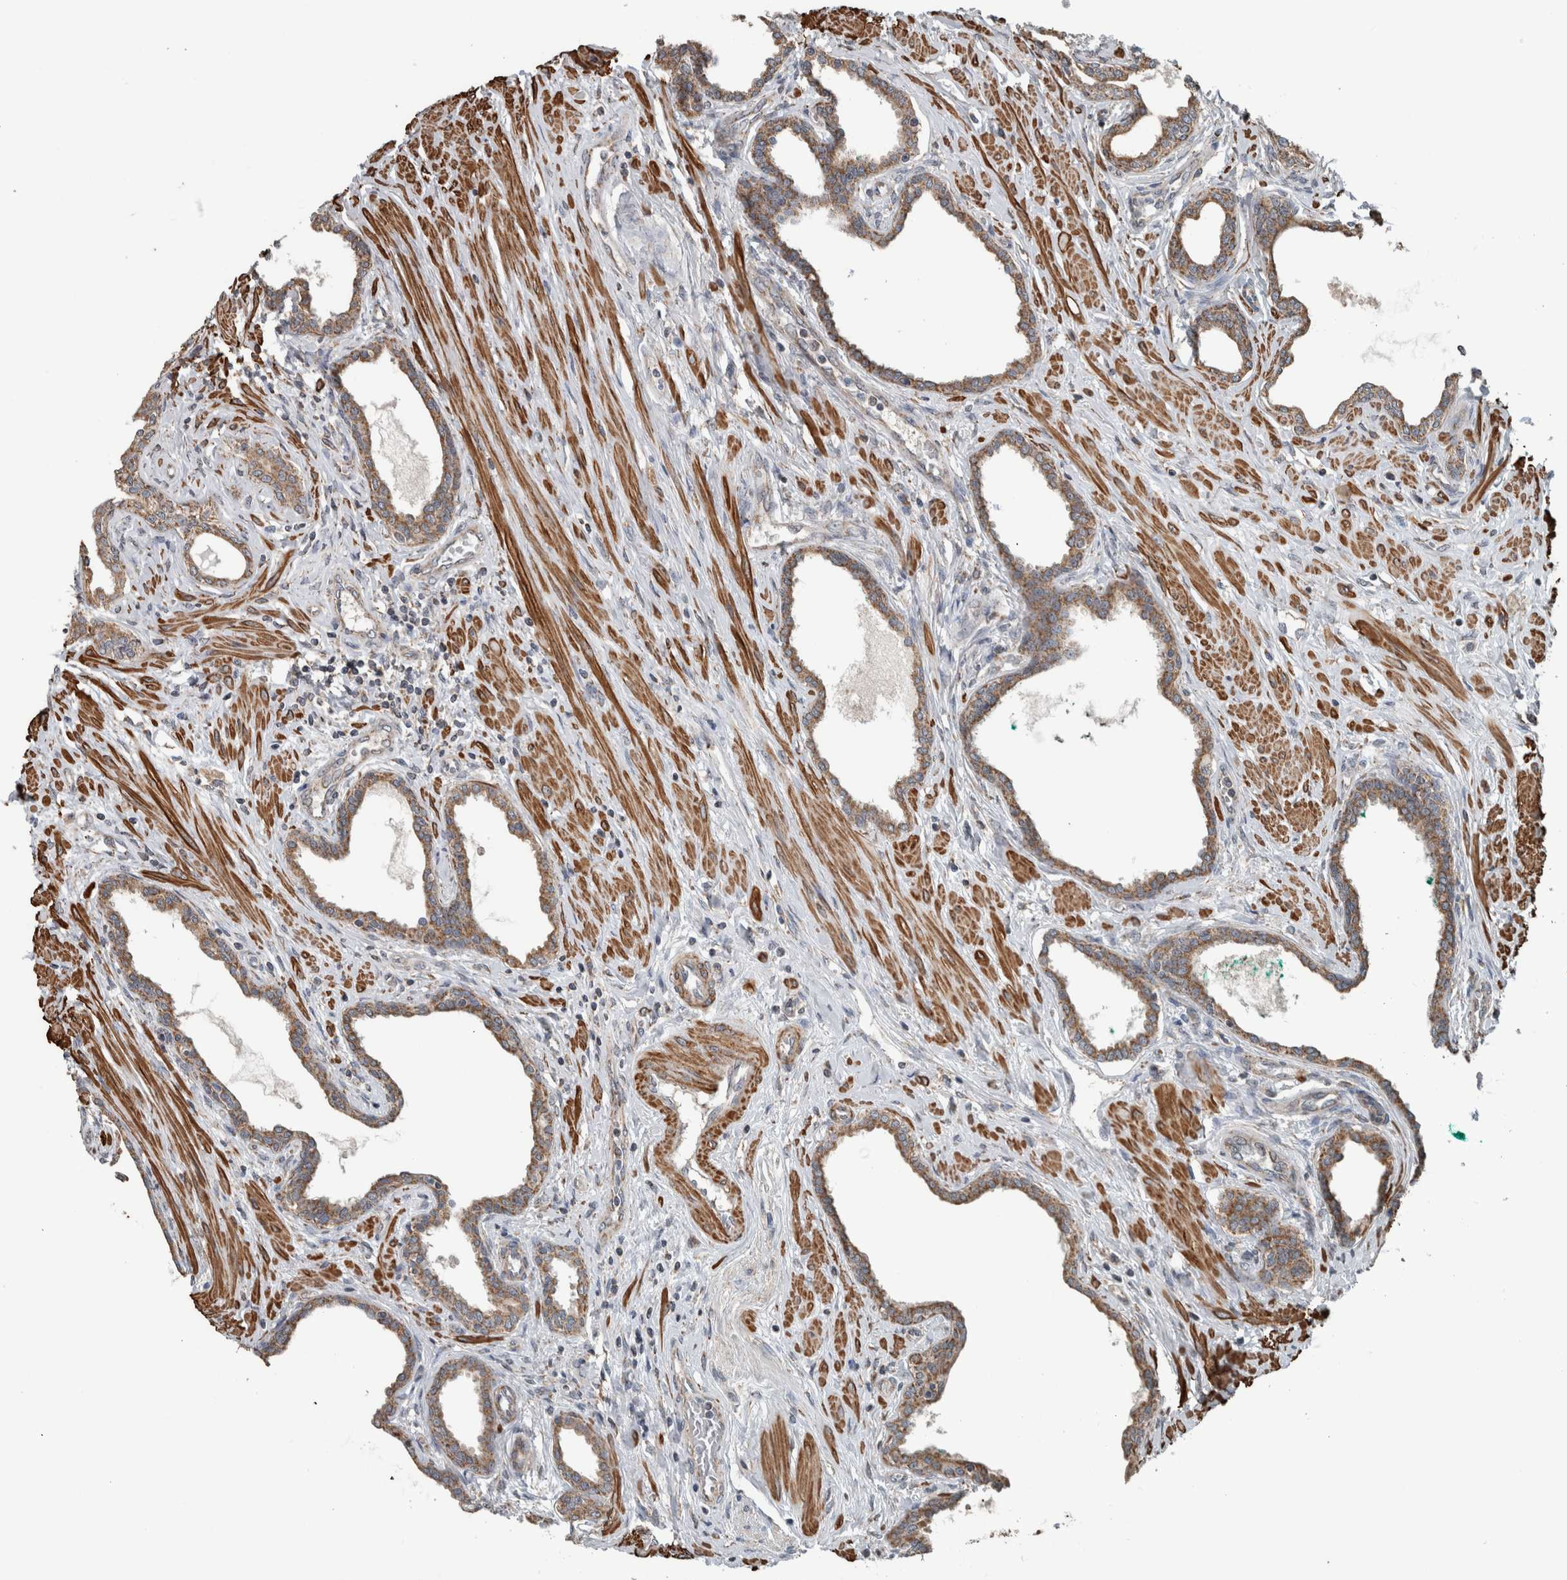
{"staining": {"intensity": "moderate", "quantity": ">75%", "location": "cytoplasmic/membranous"}, "tissue": "prostate cancer", "cell_type": "Tumor cells", "image_type": "cancer", "snomed": [{"axis": "morphology", "description": "Adenocarcinoma, High grade"}, {"axis": "topography", "description": "Prostate"}], "caption": "Tumor cells display medium levels of moderate cytoplasmic/membranous expression in about >75% of cells in human prostate high-grade adenocarcinoma. The staining was performed using DAB to visualize the protein expression in brown, while the nuclei were stained in blue with hematoxylin (Magnification: 20x).", "gene": "ARMC1", "patient": {"sex": "male", "age": 52}}